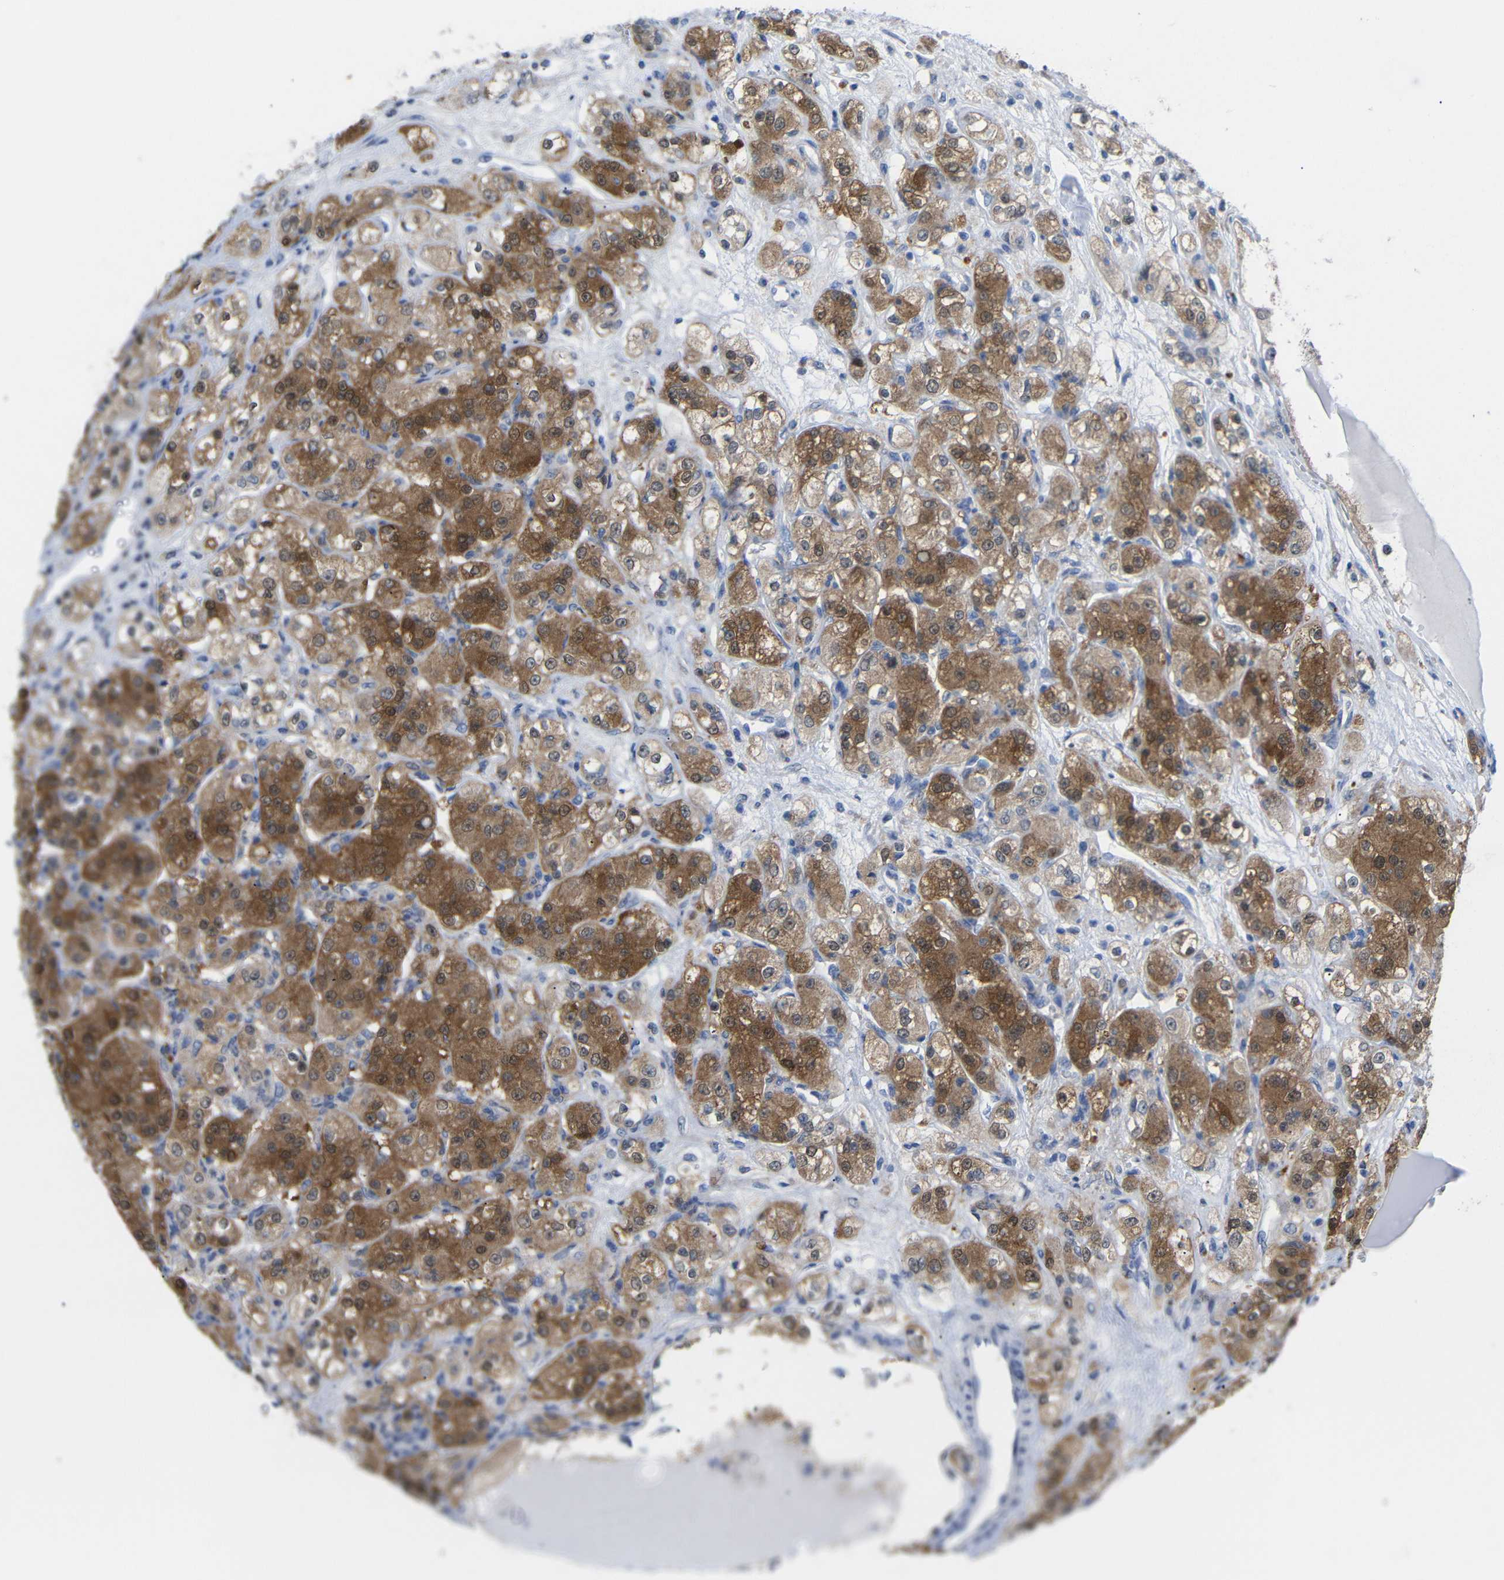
{"staining": {"intensity": "moderate", "quantity": ">75%", "location": "cytoplasmic/membranous,nuclear"}, "tissue": "renal cancer", "cell_type": "Tumor cells", "image_type": "cancer", "snomed": [{"axis": "morphology", "description": "Normal tissue, NOS"}, {"axis": "morphology", "description": "Adenocarcinoma, NOS"}, {"axis": "topography", "description": "Kidney"}], "caption": "DAB immunohistochemical staining of human adenocarcinoma (renal) exhibits moderate cytoplasmic/membranous and nuclear protein staining in about >75% of tumor cells.", "gene": "PEBP1", "patient": {"sex": "male", "age": 61}}